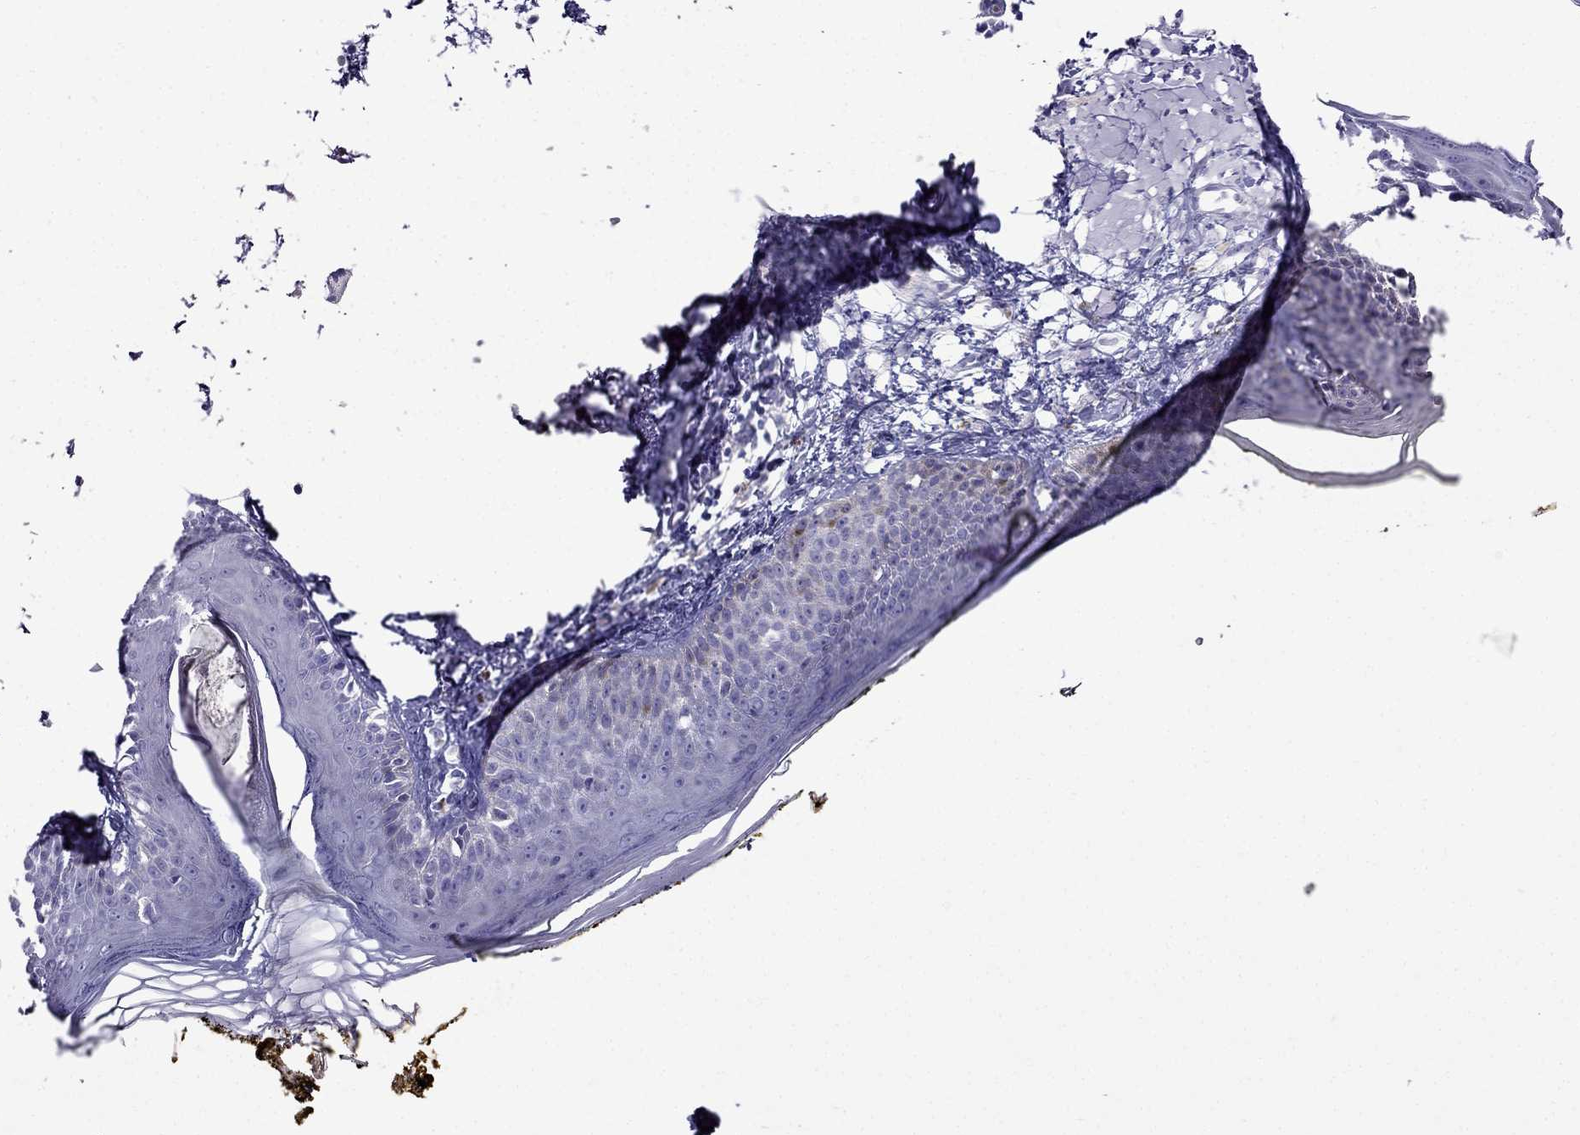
{"staining": {"intensity": "negative", "quantity": "none", "location": "none"}, "tissue": "skin", "cell_type": "Fibroblasts", "image_type": "normal", "snomed": [{"axis": "morphology", "description": "Normal tissue, NOS"}, {"axis": "topography", "description": "Skin"}], "caption": "This is a micrograph of immunohistochemistry (IHC) staining of normal skin, which shows no staining in fibroblasts.", "gene": "PATE1", "patient": {"sex": "male", "age": 76}}